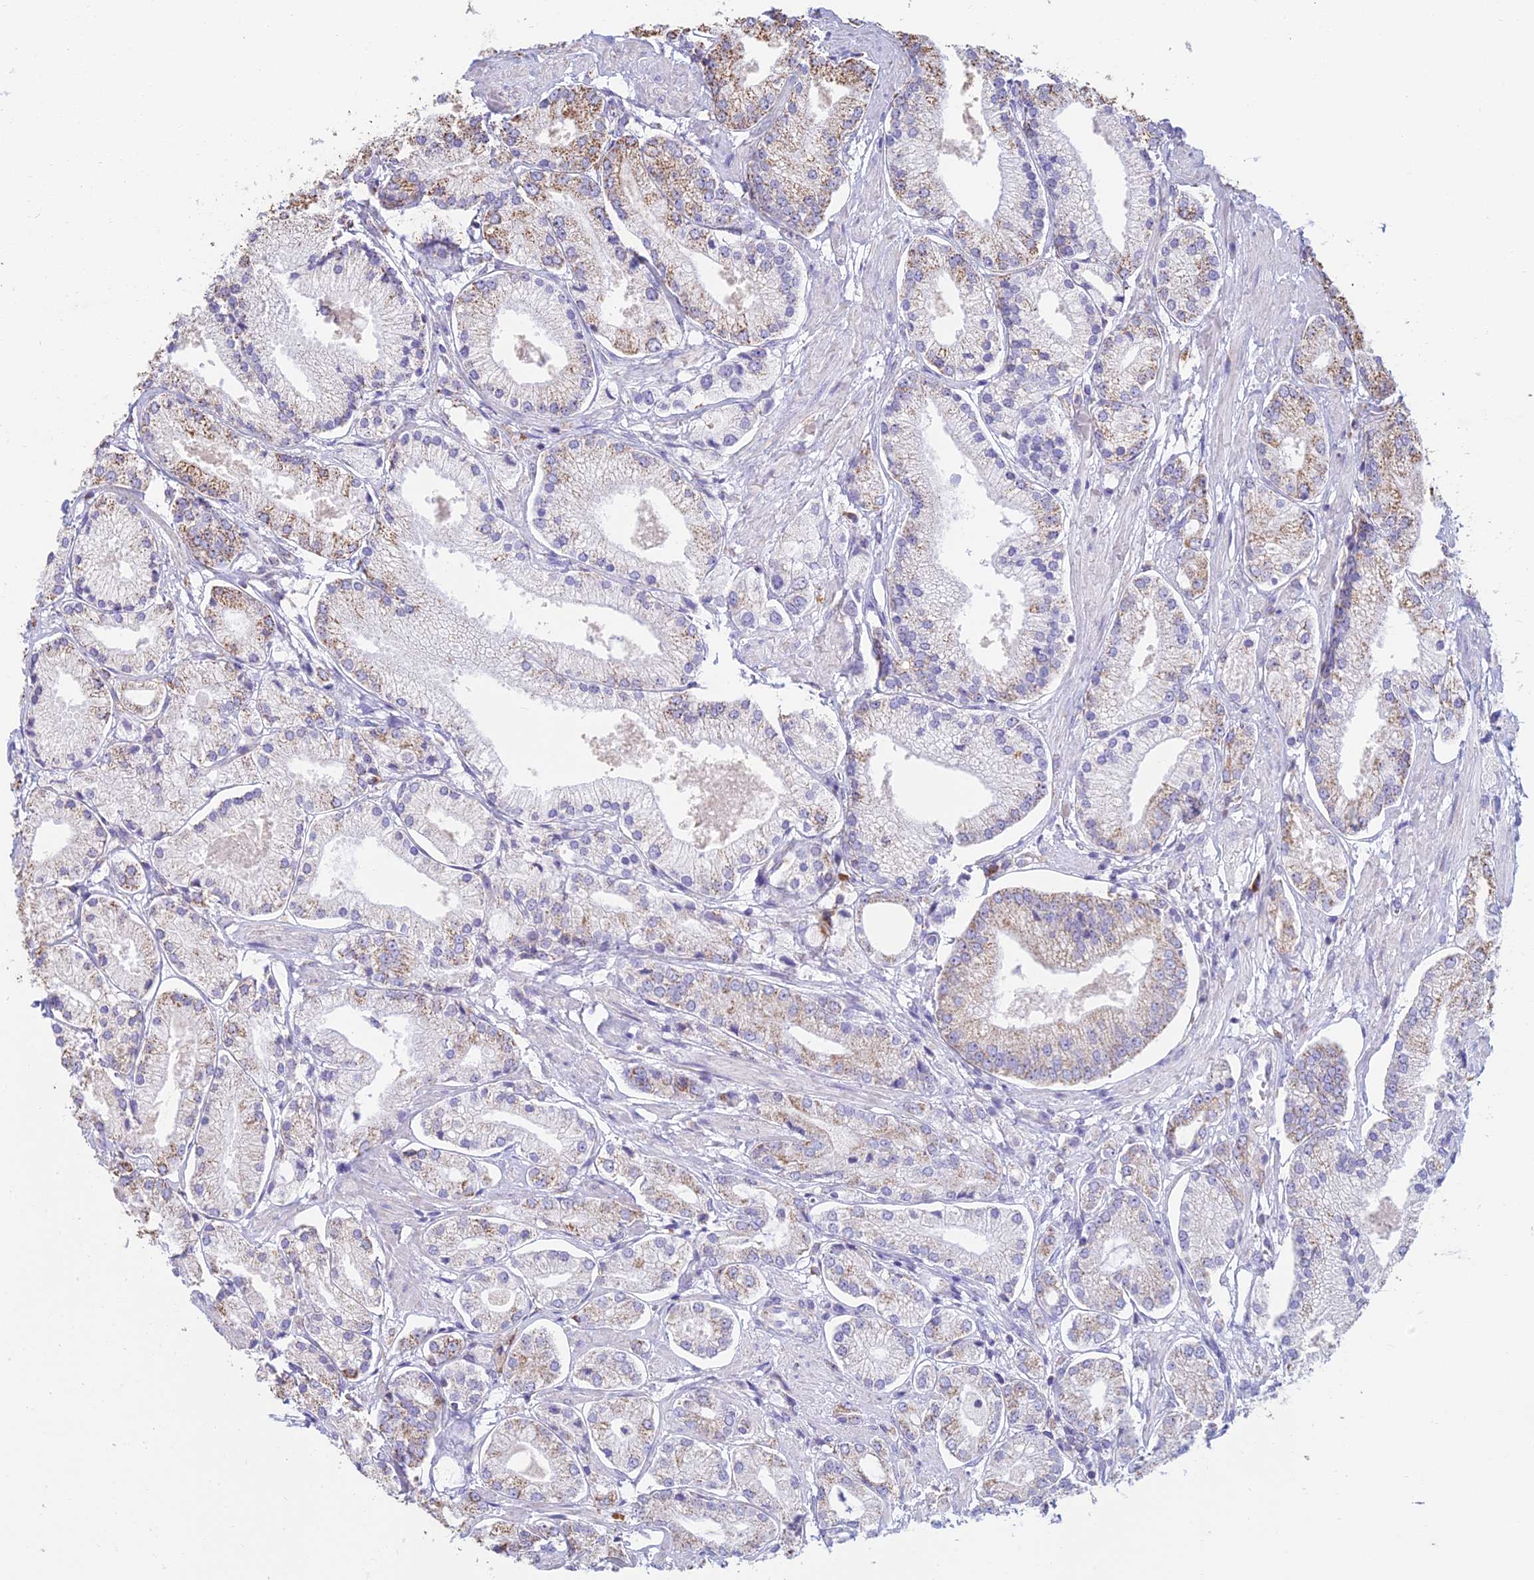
{"staining": {"intensity": "moderate", "quantity": "25%-75%", "location": "cytoplasmic/membranous"}, "tissue": "prostate cancer", "cell_type": "Tumor cells", "image_type": "cancer", "snomed": [{"axis": "morphology", "description": "Adenocarcinoma, High grade"}, {"axis": "topography", "description": "Prostate and seminal vesicle, NOS"}], "caption": "A brown stain highlights moderate cytoplasmic/membranous expression of a protein in human prostate high-grade adenocarcinoma tumor cells.", "gene": "OR2W3", "patient": {"sex": "male", "age": 64}}